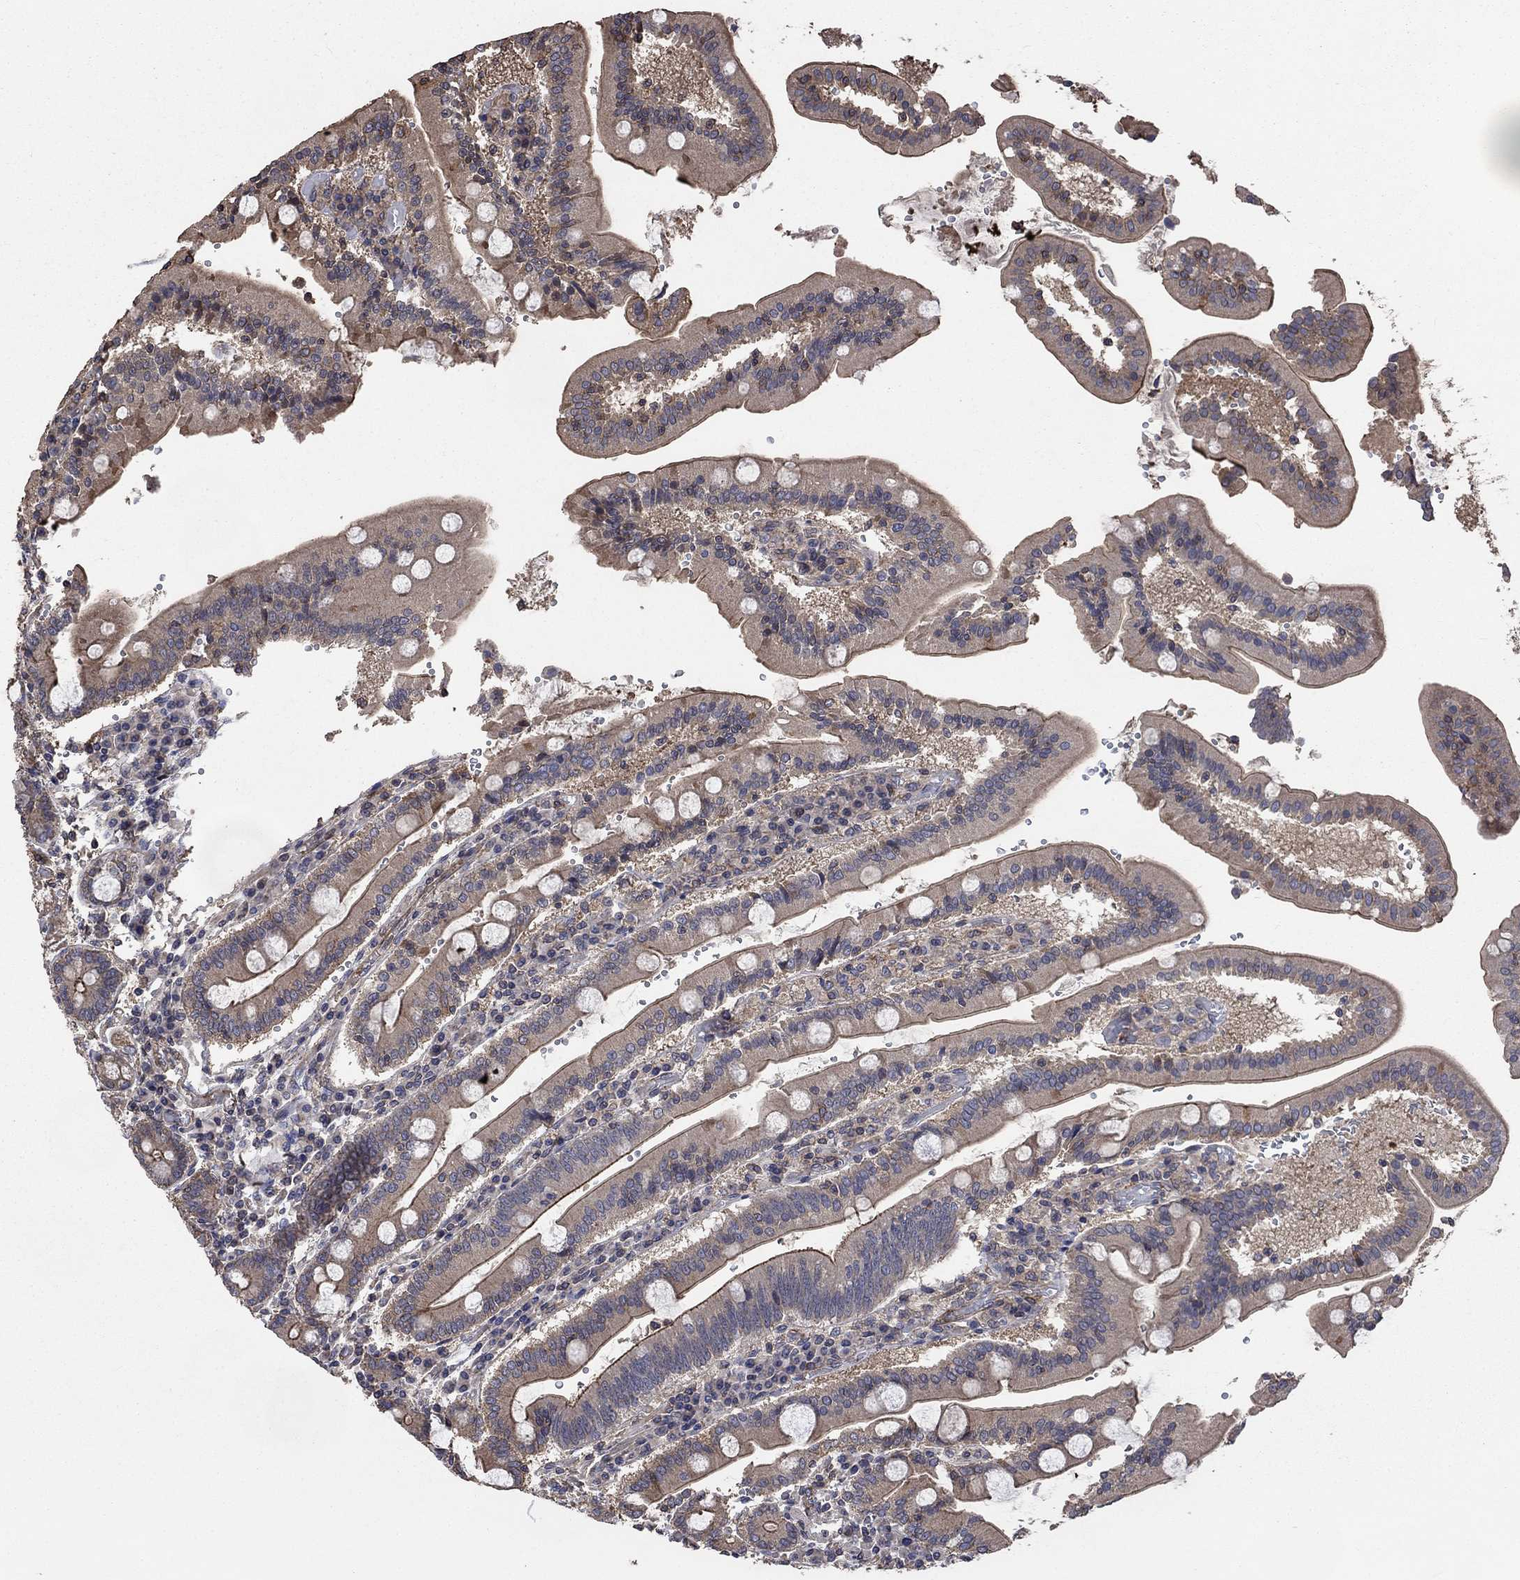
{"staining": {"intensity": "moderate", "quantity": "25%-75%", "location": "cytoplasmic/membranous"}, "tissue": "duodenum", "cell_type": "Glandular cells", "image_type": "normal", "snomed": [{"axis": "morphology", "description": "Normal tissue, NOS"}, {"axis": "topography", "description": "Duodenum"}], "caption": "Immunohistochemistry of normal human duodenum reveals medium levels of moderate cytoplasmic/membranous expression in about 25%-75% of glandular cells. (IHC, brightfield microscopy, high magnification).", "gene": "PDE3A", "patient": {"sex": "female", "age": 62}}